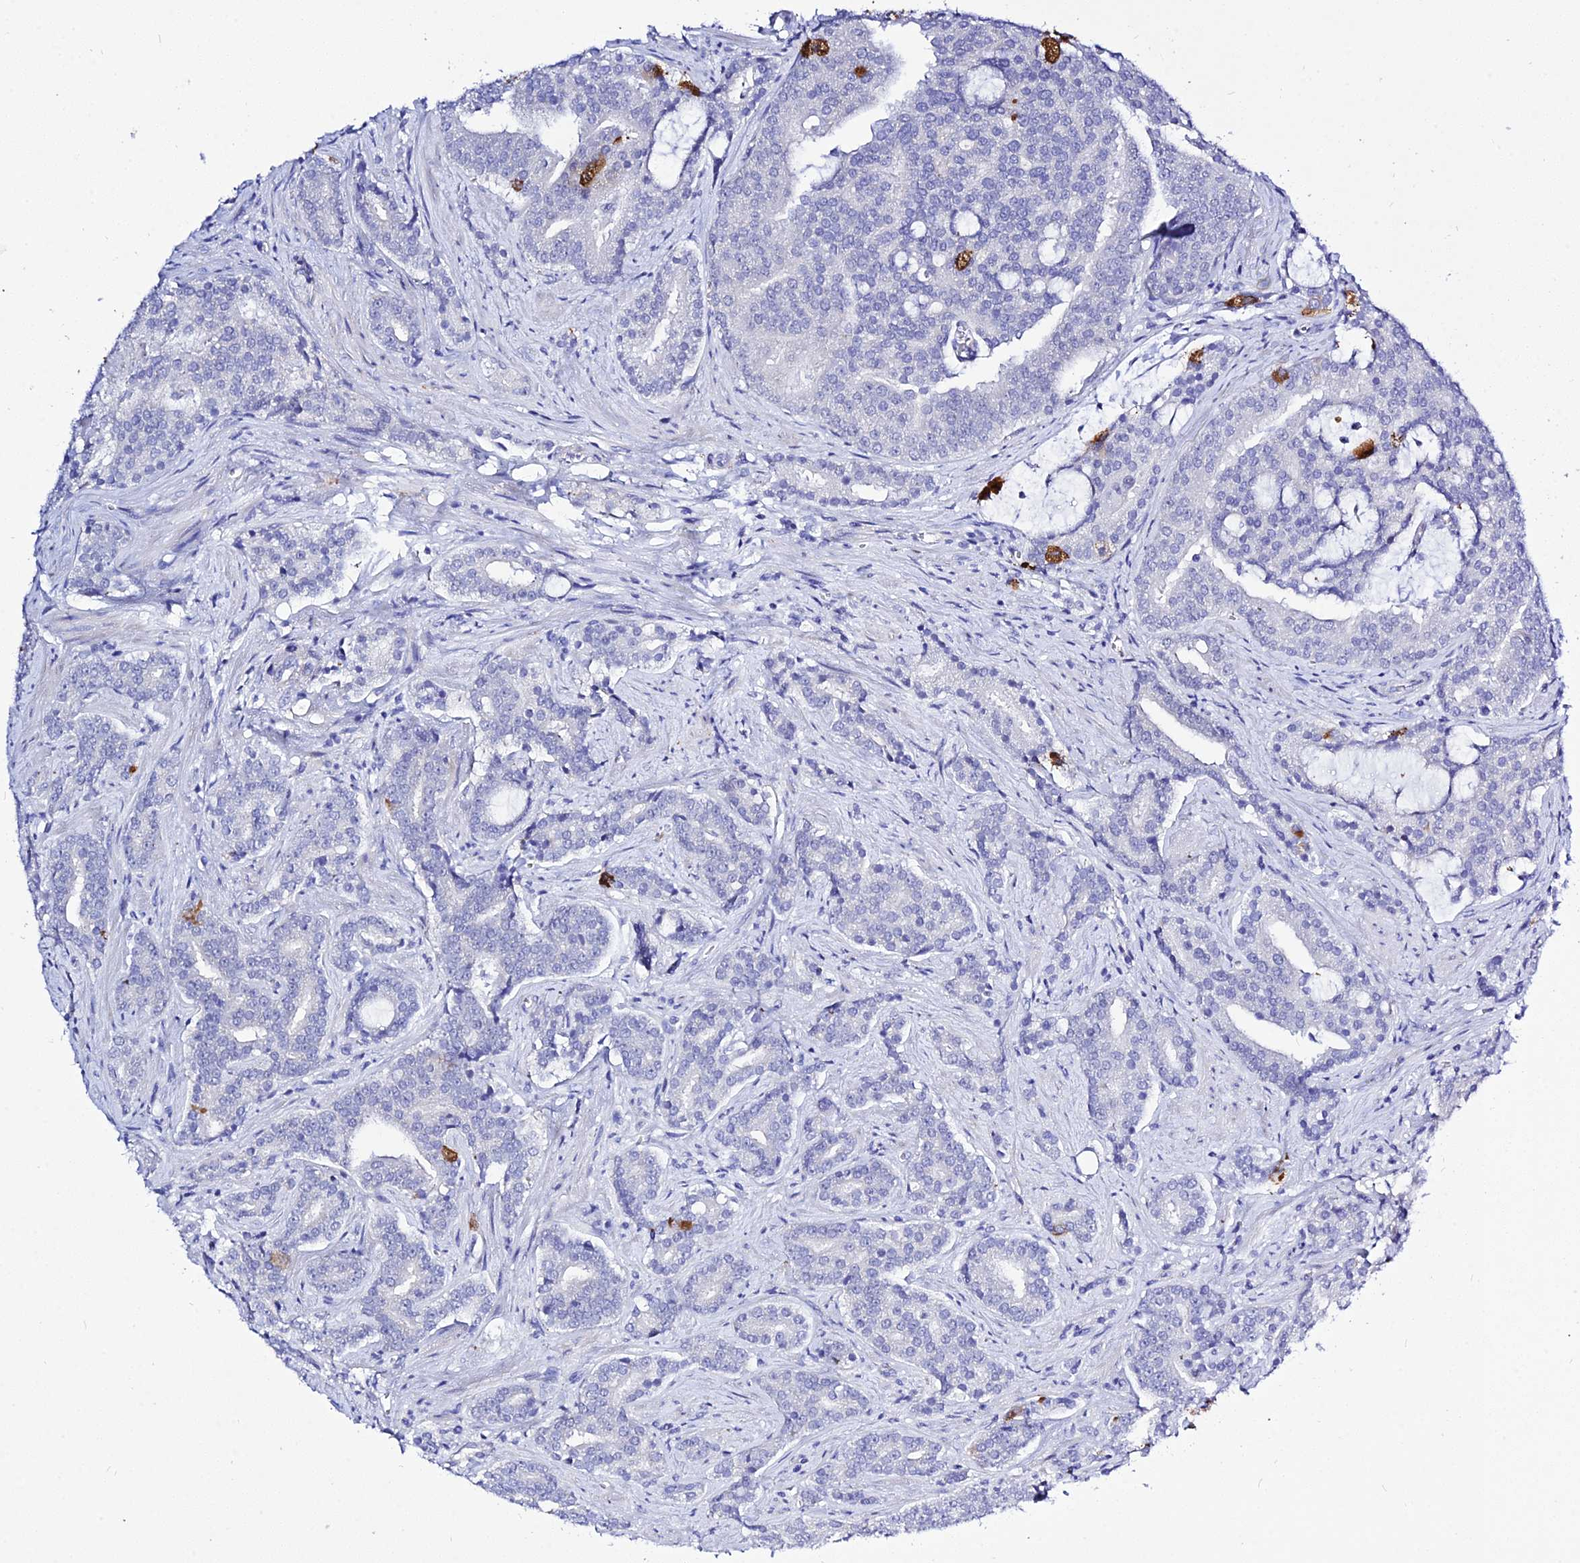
{"staining": {"intensity": "strong", "quantity": "<25%", "location": "cytoplasmic/membranous"}, "tissue": "prostate cancer", "cell_type": "Tumor cells", "image_type": "cancer", "snomed": [{"axis": "morphology", "description": "Adenocarcinoma, High grade"}, {"axis": "topography", "description": "Prostate"}], "caption": "About <25% of tumor cells in prostate cancer (high-grade adenocarcinoma) show strong cytoplasmic/membranous protein expression as visualized by brown immunohistochemical staining.", "gene": "DEFB107A", "patient": {"sex": "male", "age": 55}}